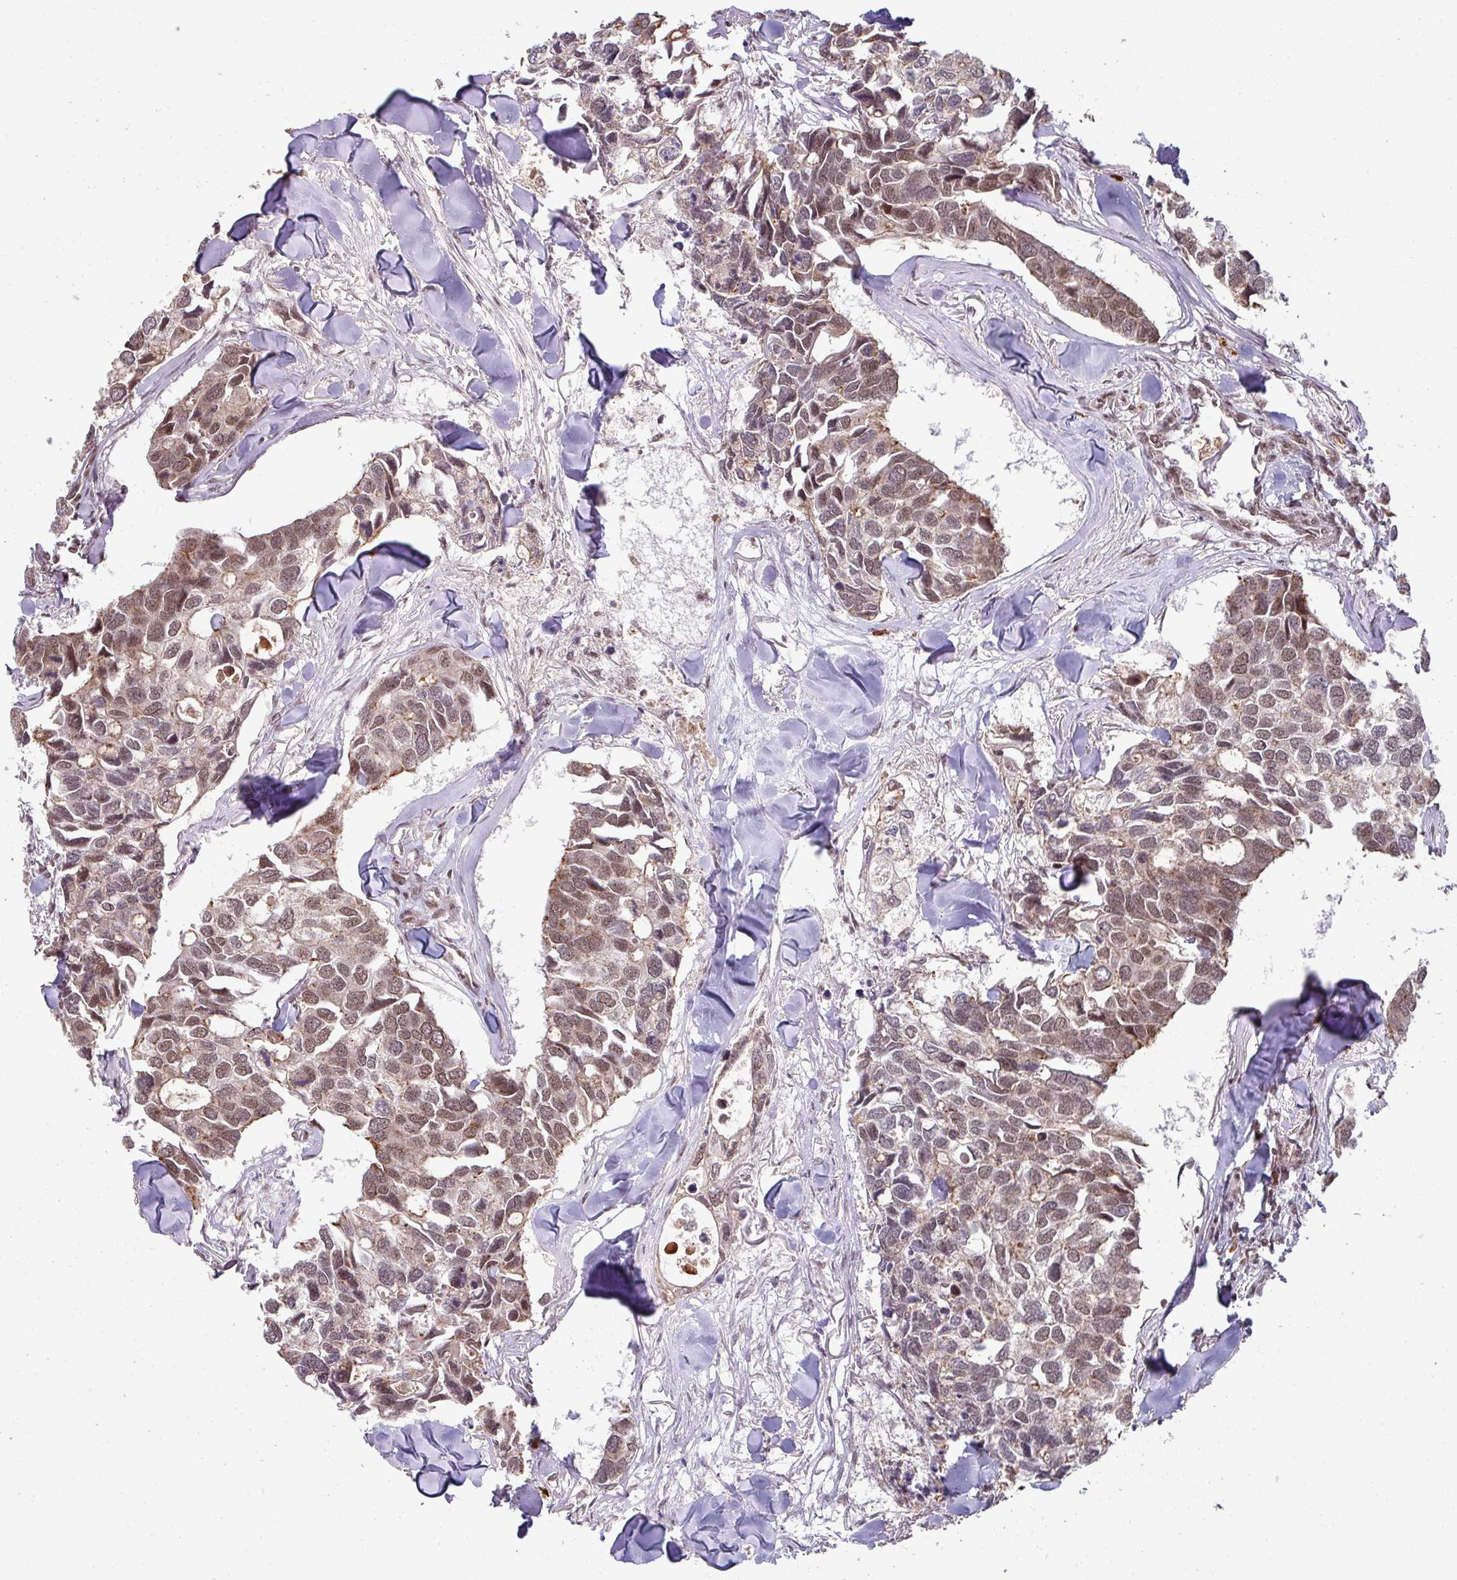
{"staining": {"intensity": "moderate", "quantity": ">75%", "location": "nuclear"}, "tissue": "breast cancer", "cell_type": "Tumor cells", "image_type": "cancer", "snomed": [{"axis": "morphology", "description": "Duct carcinoma"}, {"axis": "topography", "description": "Breast"}], "caption": "Human breast cancer stained for a protein (brown) reveals moderate nuclear positive expression in about >75% of tumor cells.", "gene": "PHF23", "patient": {"sex": "female", "age": 83}}